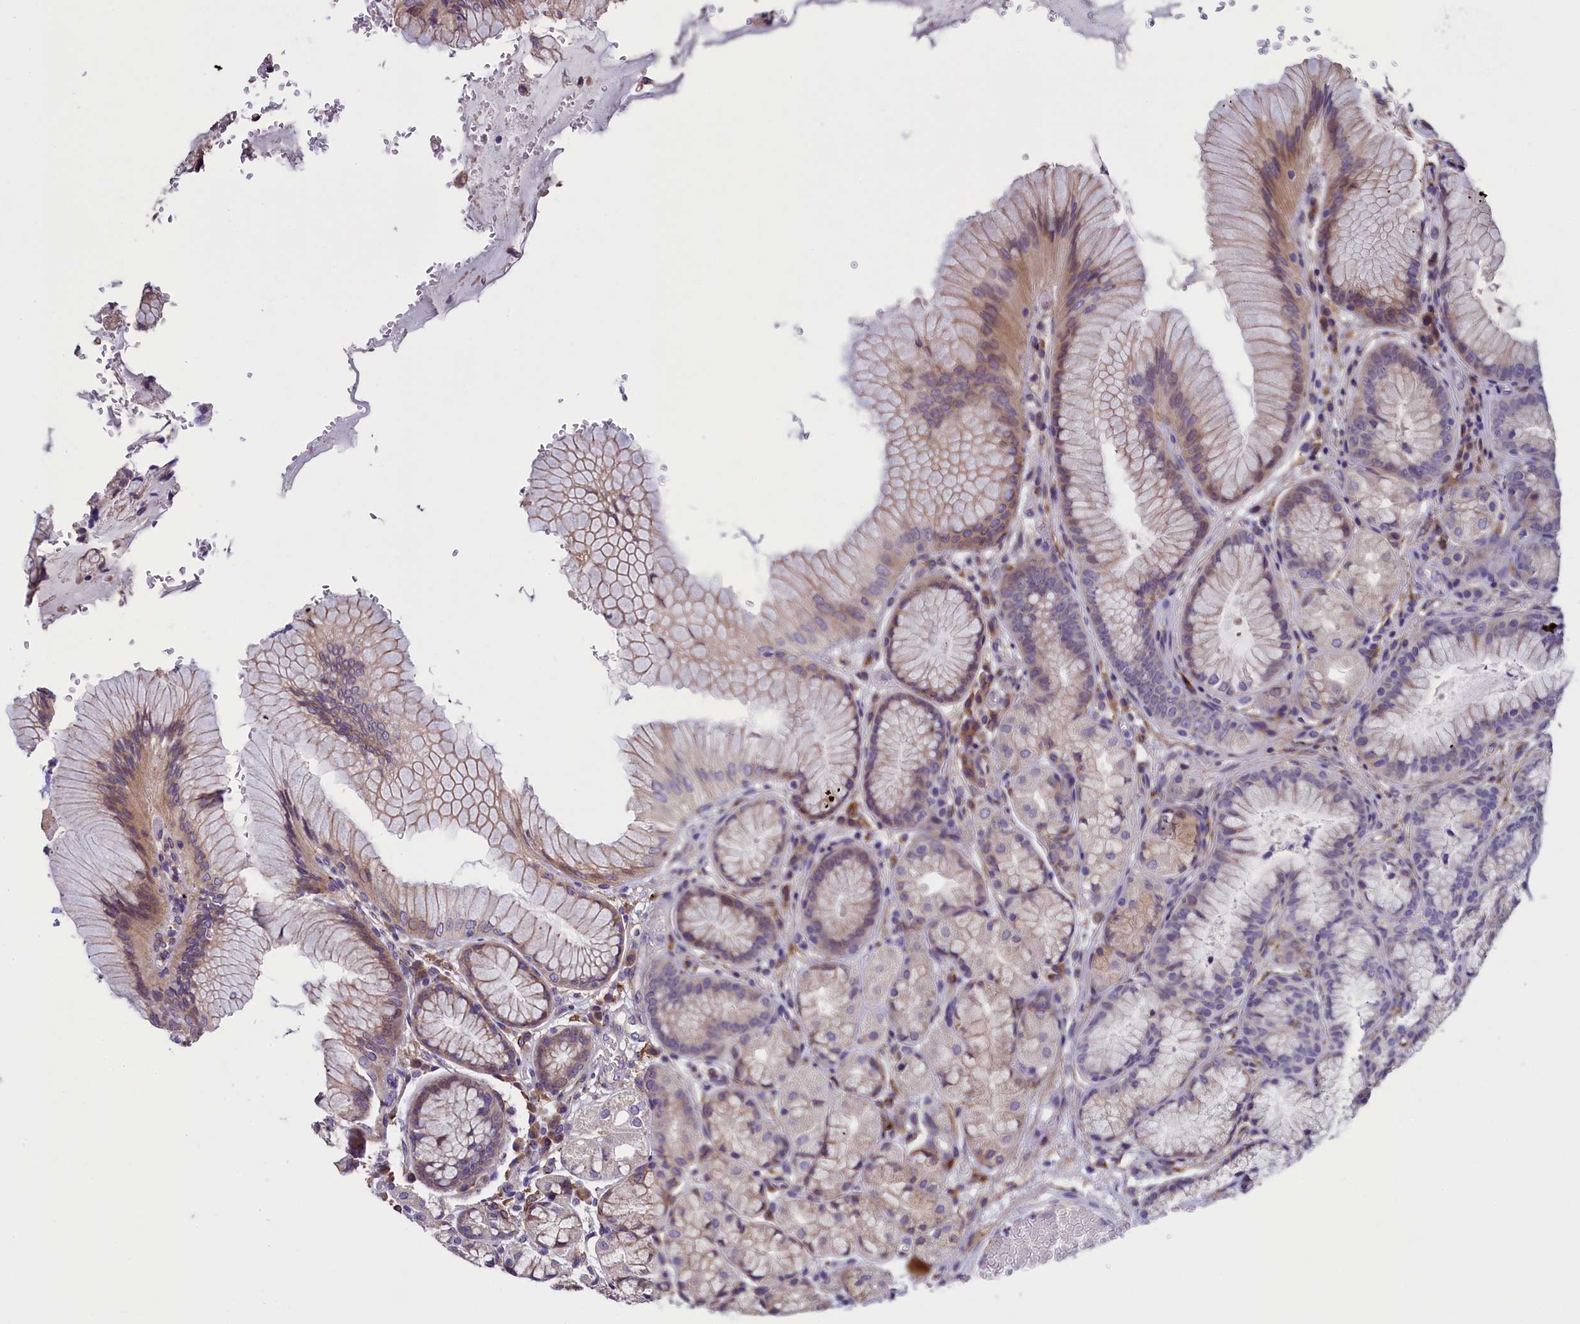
{"staining": {"intensity": "weak", "quantity": "25%-75%", "location": "cytoplasmic/membranous"}, "tissue": "stomach", "cell_type": "Glandular cells", "image_type": "normal", "snomed": [{"axis": "morphology", "description": "Normal tissue, NOS"}, {"axis": "topography", "description": "Stomach"}], "caption": "High-magnification brightfield microscopy of normal stomach stained with DAB (3,3'-diaminobenzidine) (brown) and counterstained with hematoxylin (blue). glandular cells exhibit weak cytoplasmic/membranous positivity is present in approximately25%-75% of cells.", "gene": "MRC2", "patient": {"sex": "male", "age": 63}}